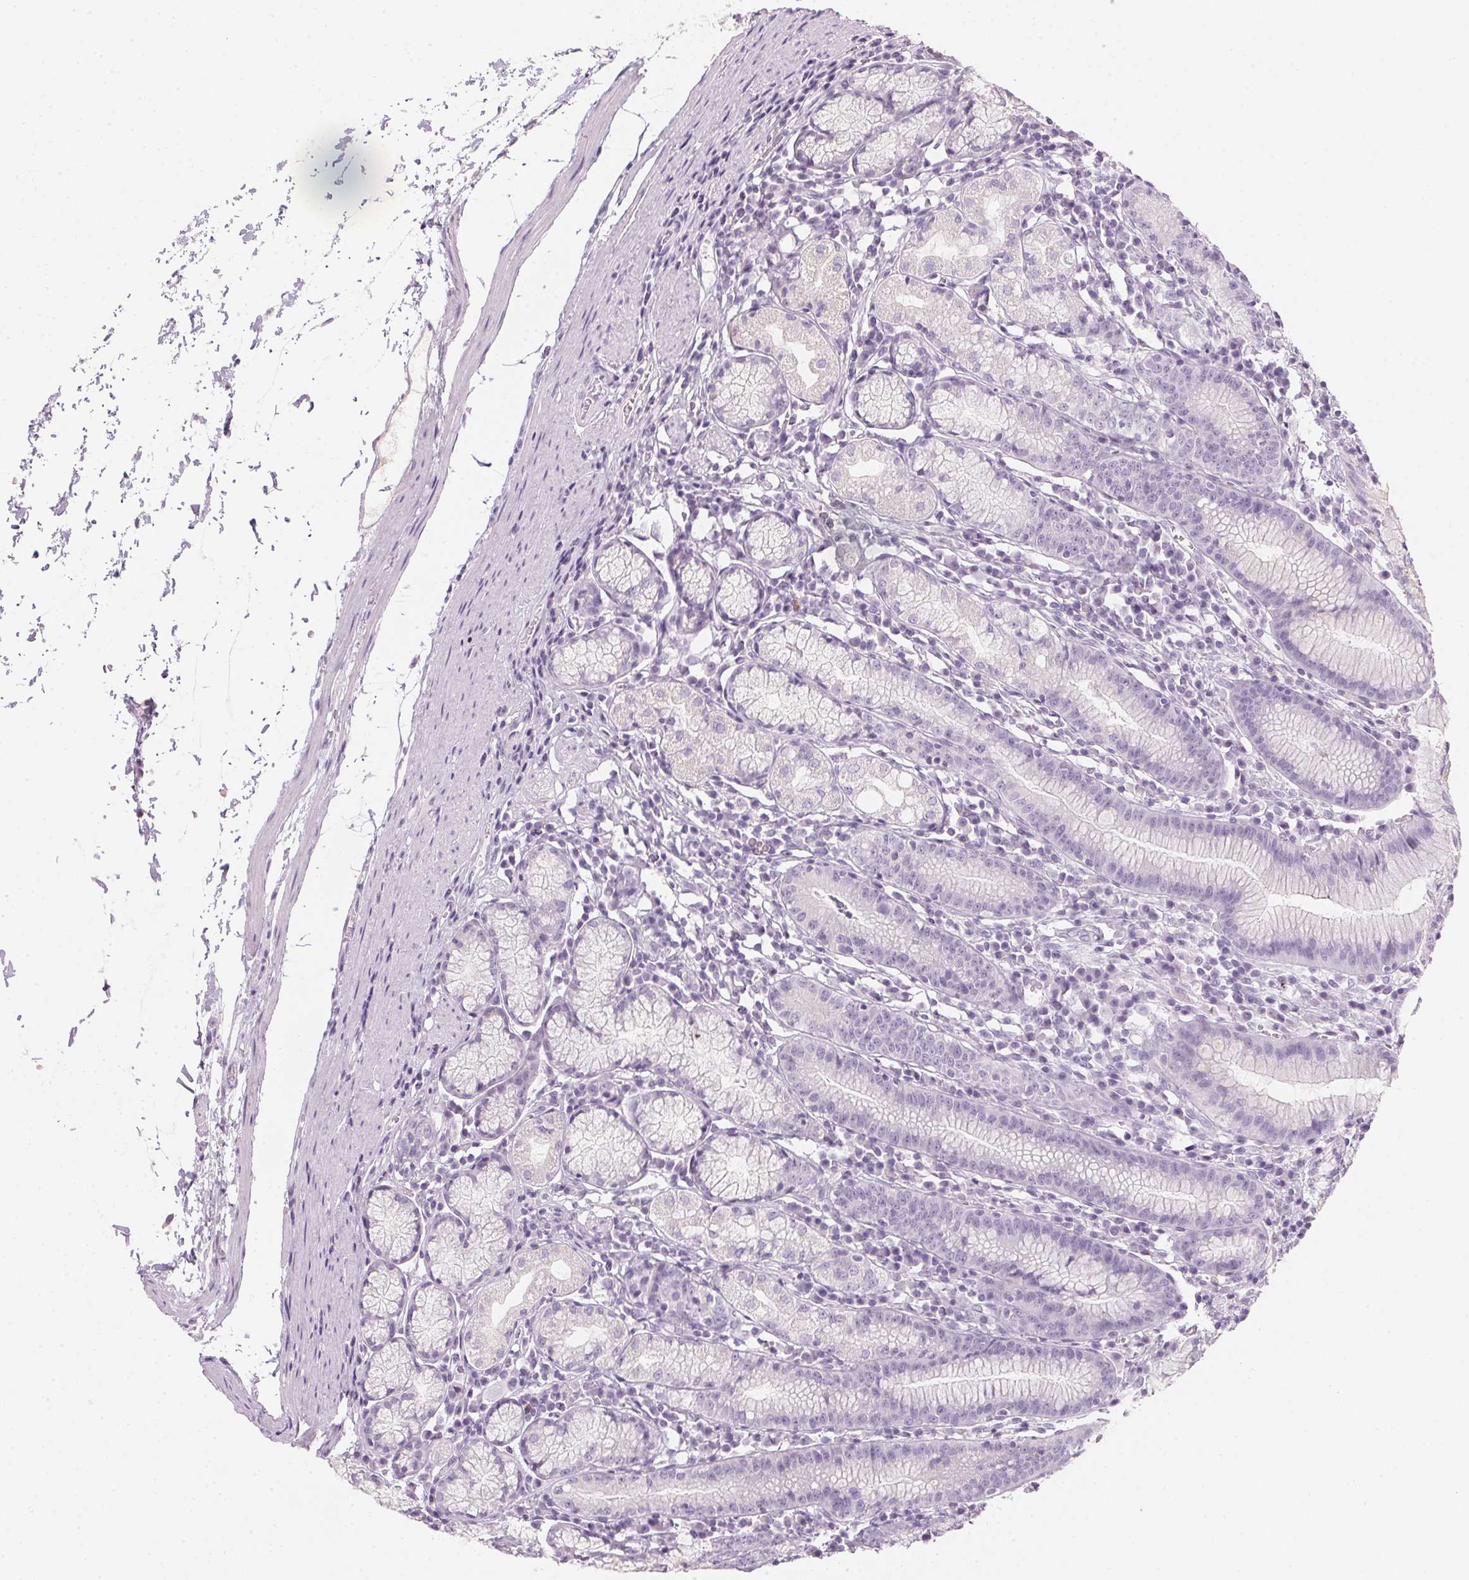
{"staining": {"intensity": "negative", "quantity": "none", "location": "none"}, "tissue": "stomach", "cell_type": "Glandular cells", "image_type": "normal", "snomed": [{"axis": "morphology", "description": "Normal tissue, NOS"}, {"axis": "topography", "description": "Stomach"}], "caption": "An IHC image of benign stomach is shown. There is no staining in glandular cells of stomach. Nuclei are stained in blue.", "gene": "TMEM72", "patient": {"sex": "male", "age": 55}}